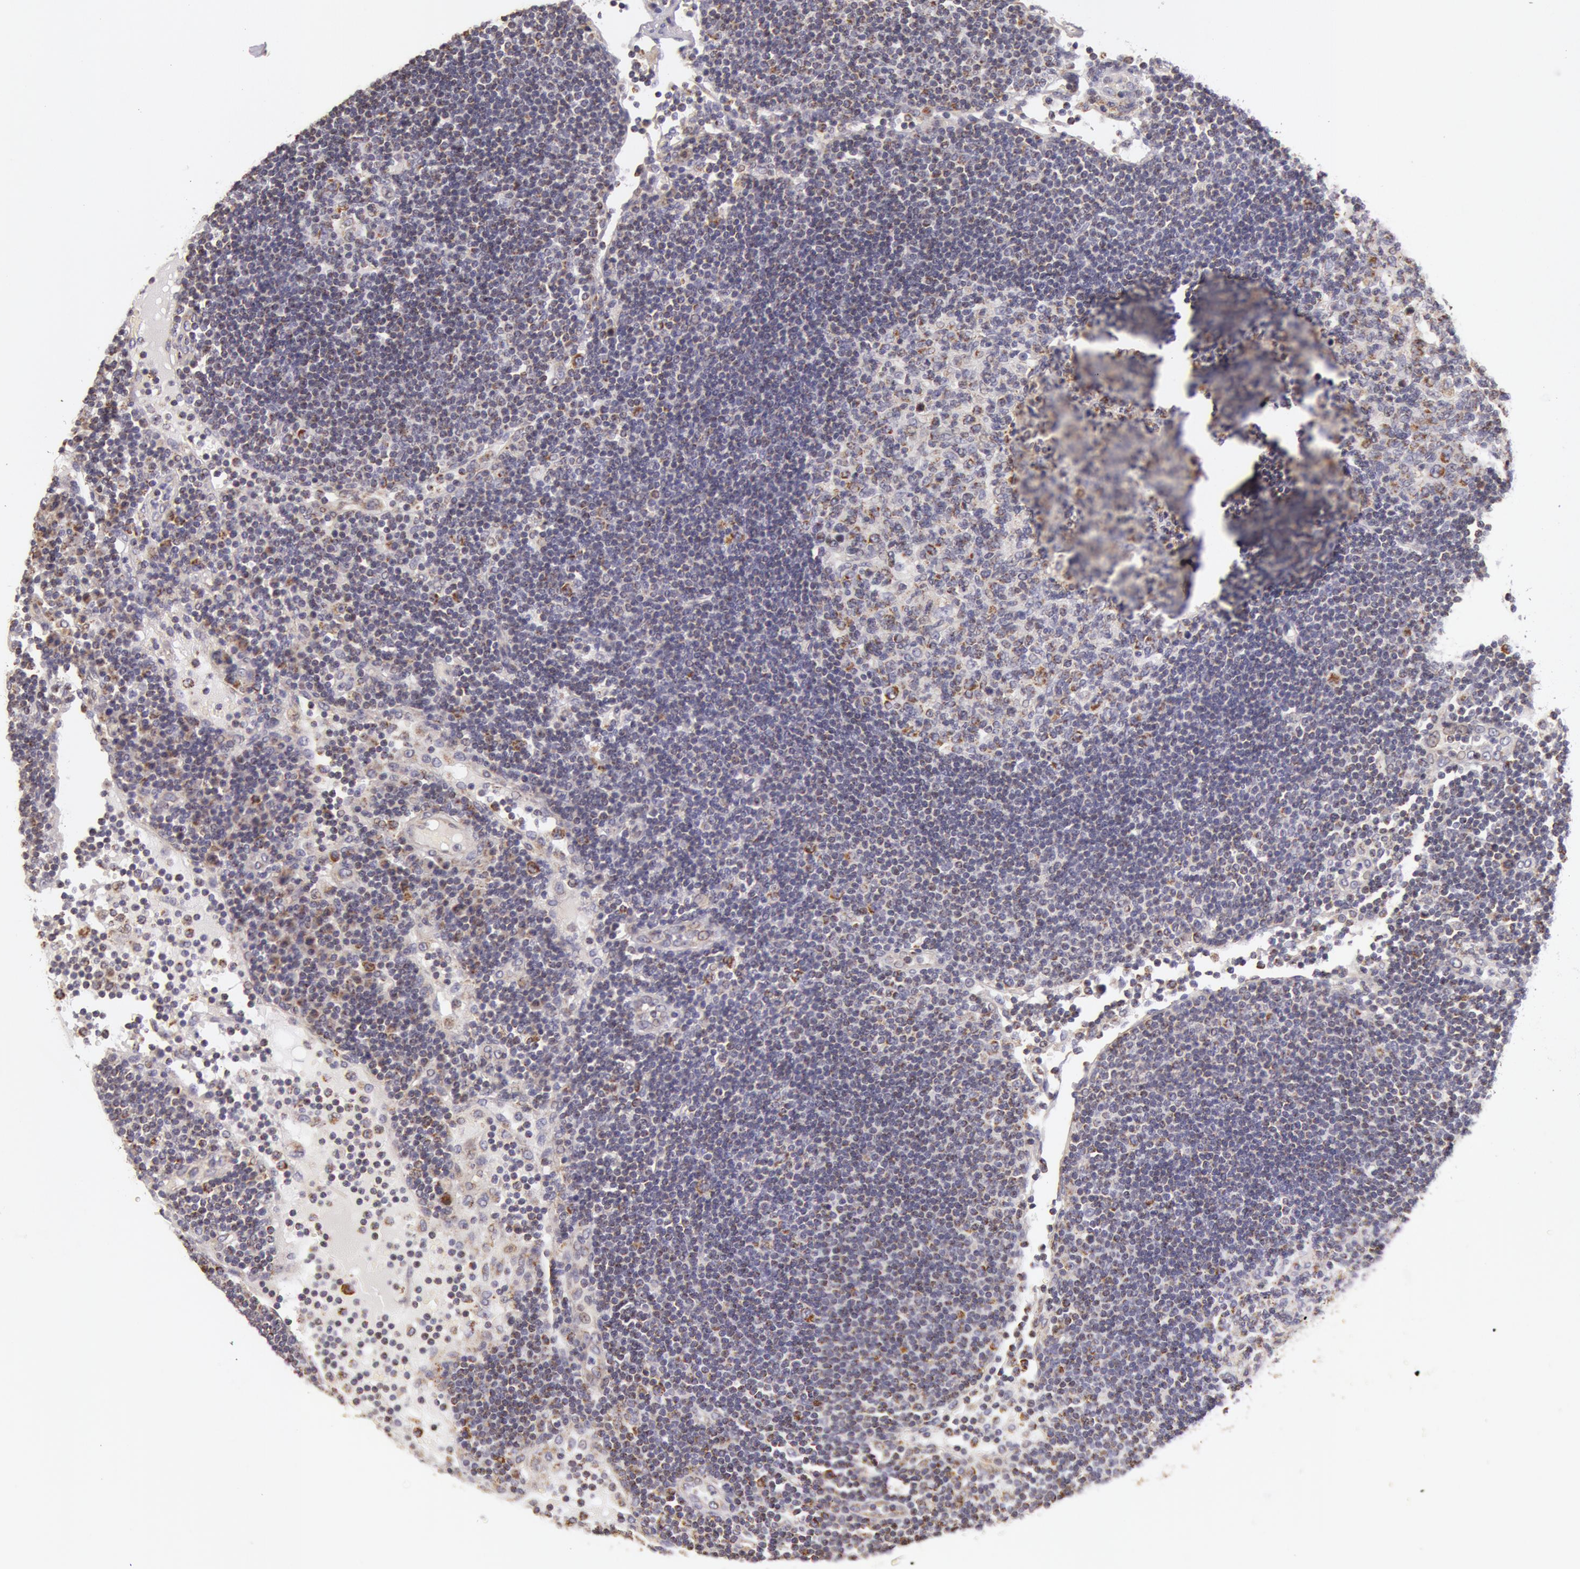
{"staining": {"intensity": "negative", "quantity": "none", "location": "none"}, "tissue": "lymph node", "cell_type": "Germinal center cells", "image_type": "normal", "snomed": [{"axis": "morphology", "description": "Normal tissue, NOS"}, {"axis": "topography", "description": "Lymph node"}], "caption": "The histopathology image reveals no staining of germinal center cells in unremarkable lymph node. (DAB IHC, high magnification).", "gene": "KRT18", "patient": {"sex": "male", "age": 54}}